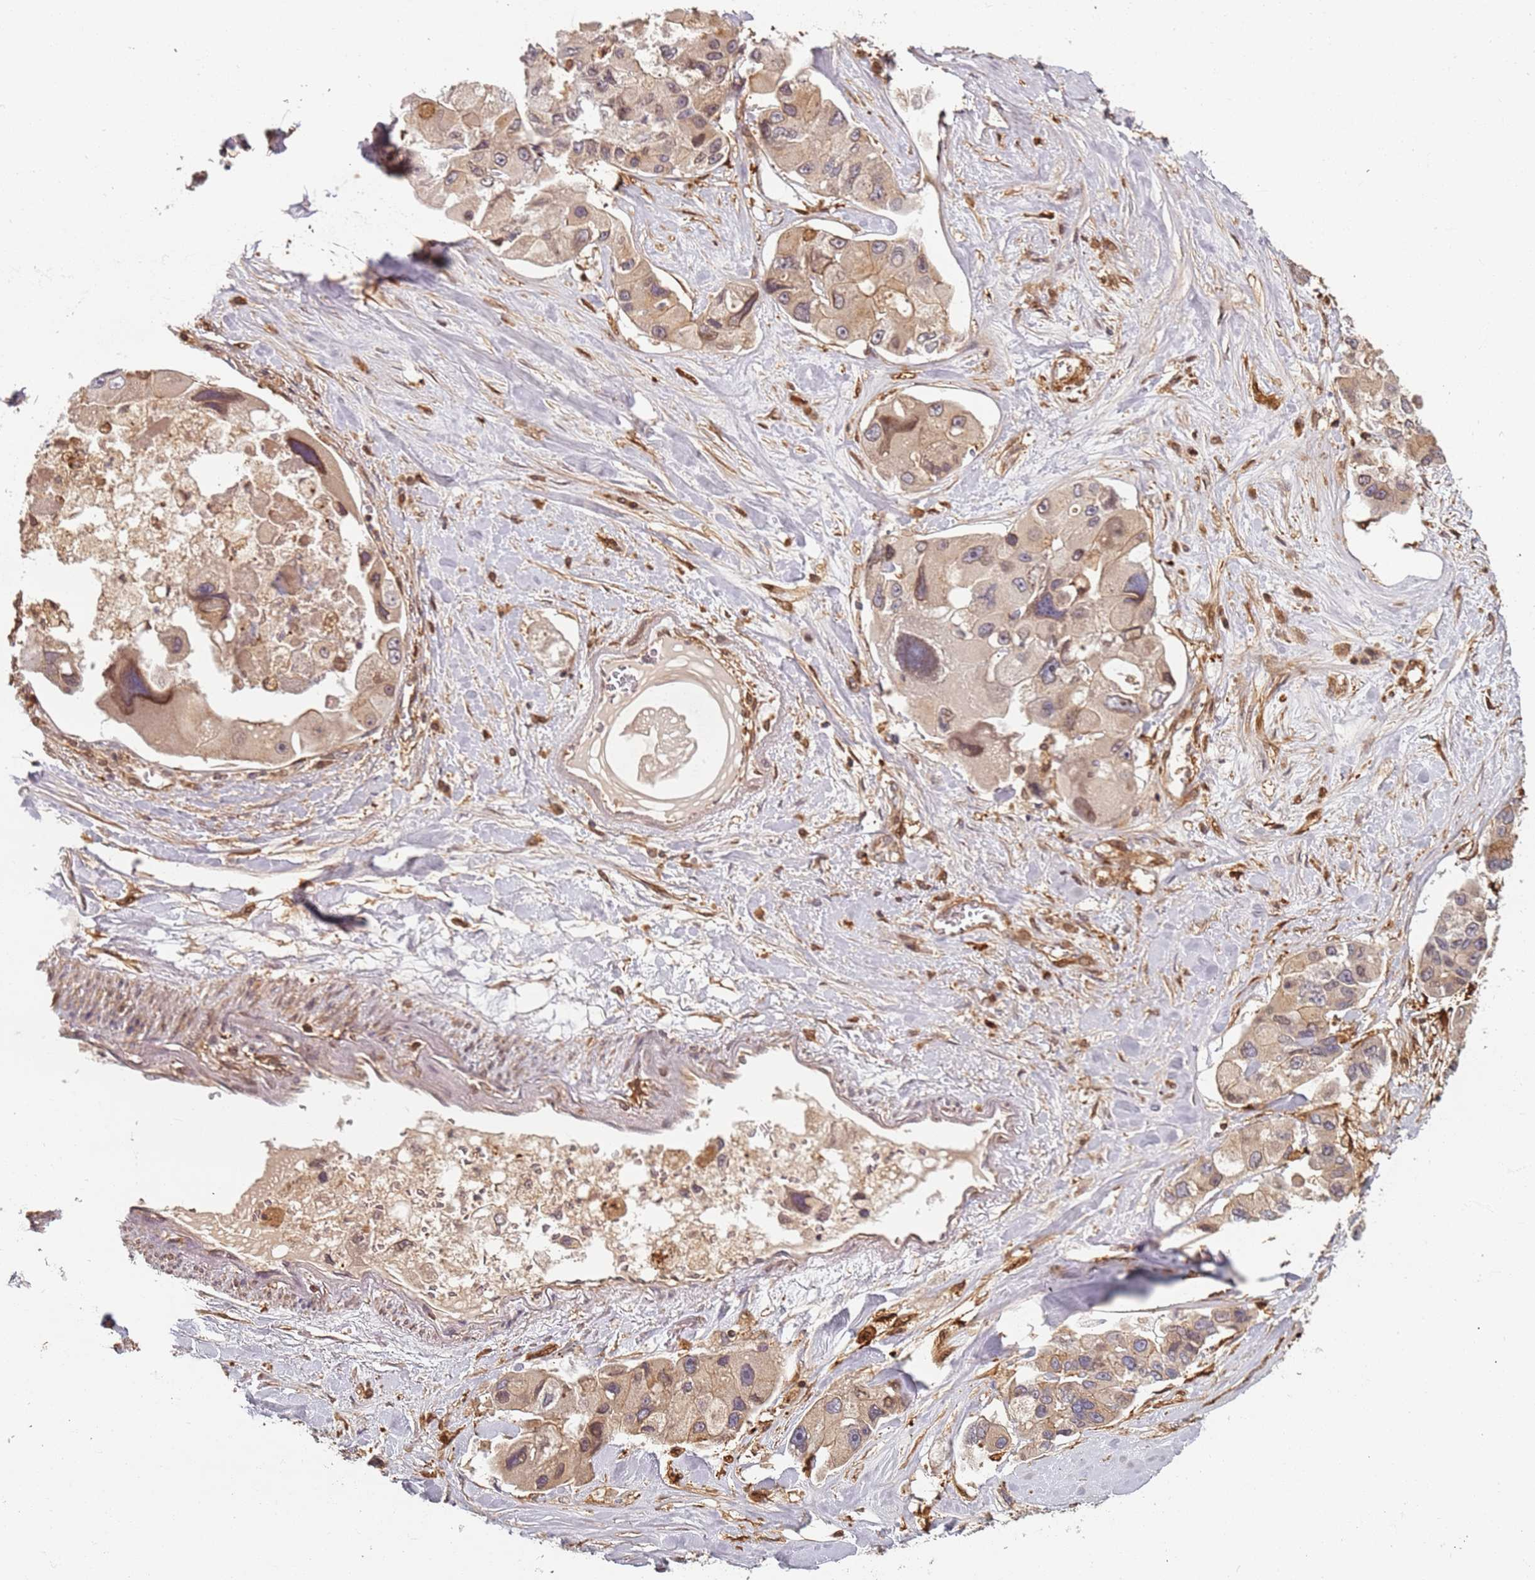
{"staining": {"intensity": "weak", "quantity": ">75%", "location": "cytoplasmic/membranous"}, "tissue": "lung cancer", "cell_type": "Tumor cells", "image_type": "cancer", "snomed": [{"axis": "morphology", "description": "Adenocarcinoma, NOS"}, {"axis": "topography", "description": "Lung"}], "caption": "A micrograph of human lung adenocarcinoma stained for a protein exhibits weak cytoplasmic/membranous brown staining in tumor cells. The protein of interest is stained brown, and the nuclei are stained in blue (DAB IHC with brightfield microscopy, high magnification).", "gene": "SDCCAG8", "patient": {"sex": "female", "age": 54}}